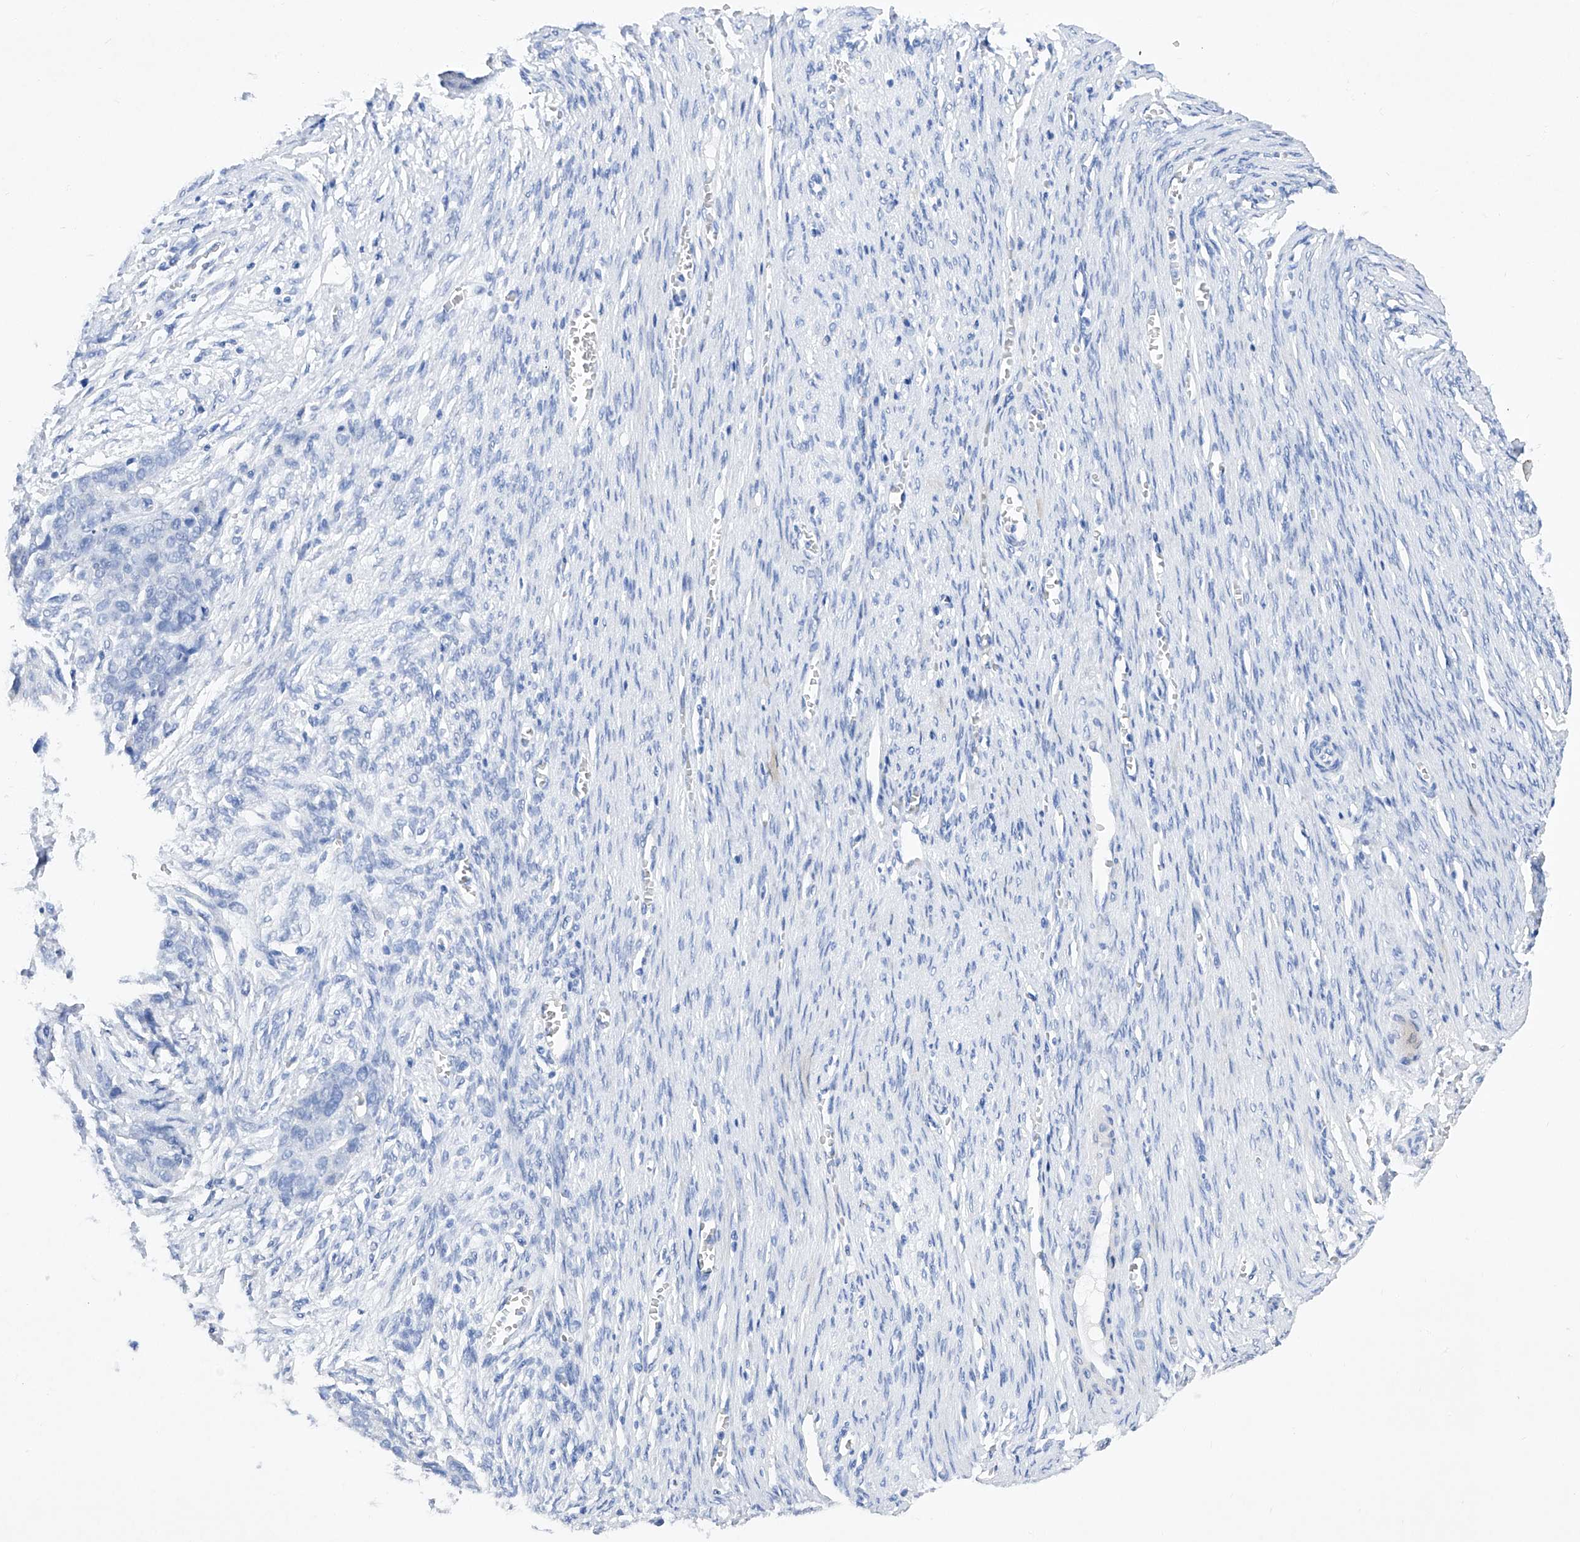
{"staining": {"intensity": "negative", "quantity": "none", "location": "none"}, "tissue": "ovarian cancer", "cell_type": "Tumor cells", "image_type": "cancer", "snomed": [{"axis": "morphology", "description": "Cystadenocarcinoma, serous, NOS"}, {"axis": "topography", "description": "Ovary"}], "caption": "Immunohistochemistry (IHC) of human ovarian cancer (serous cystadenocarcinoma) exhibits no positivity in tumor cells. (DAB IHC, high magnification).", "gene": "BARX2", "patient": {"sex": "female", "age": 44}}